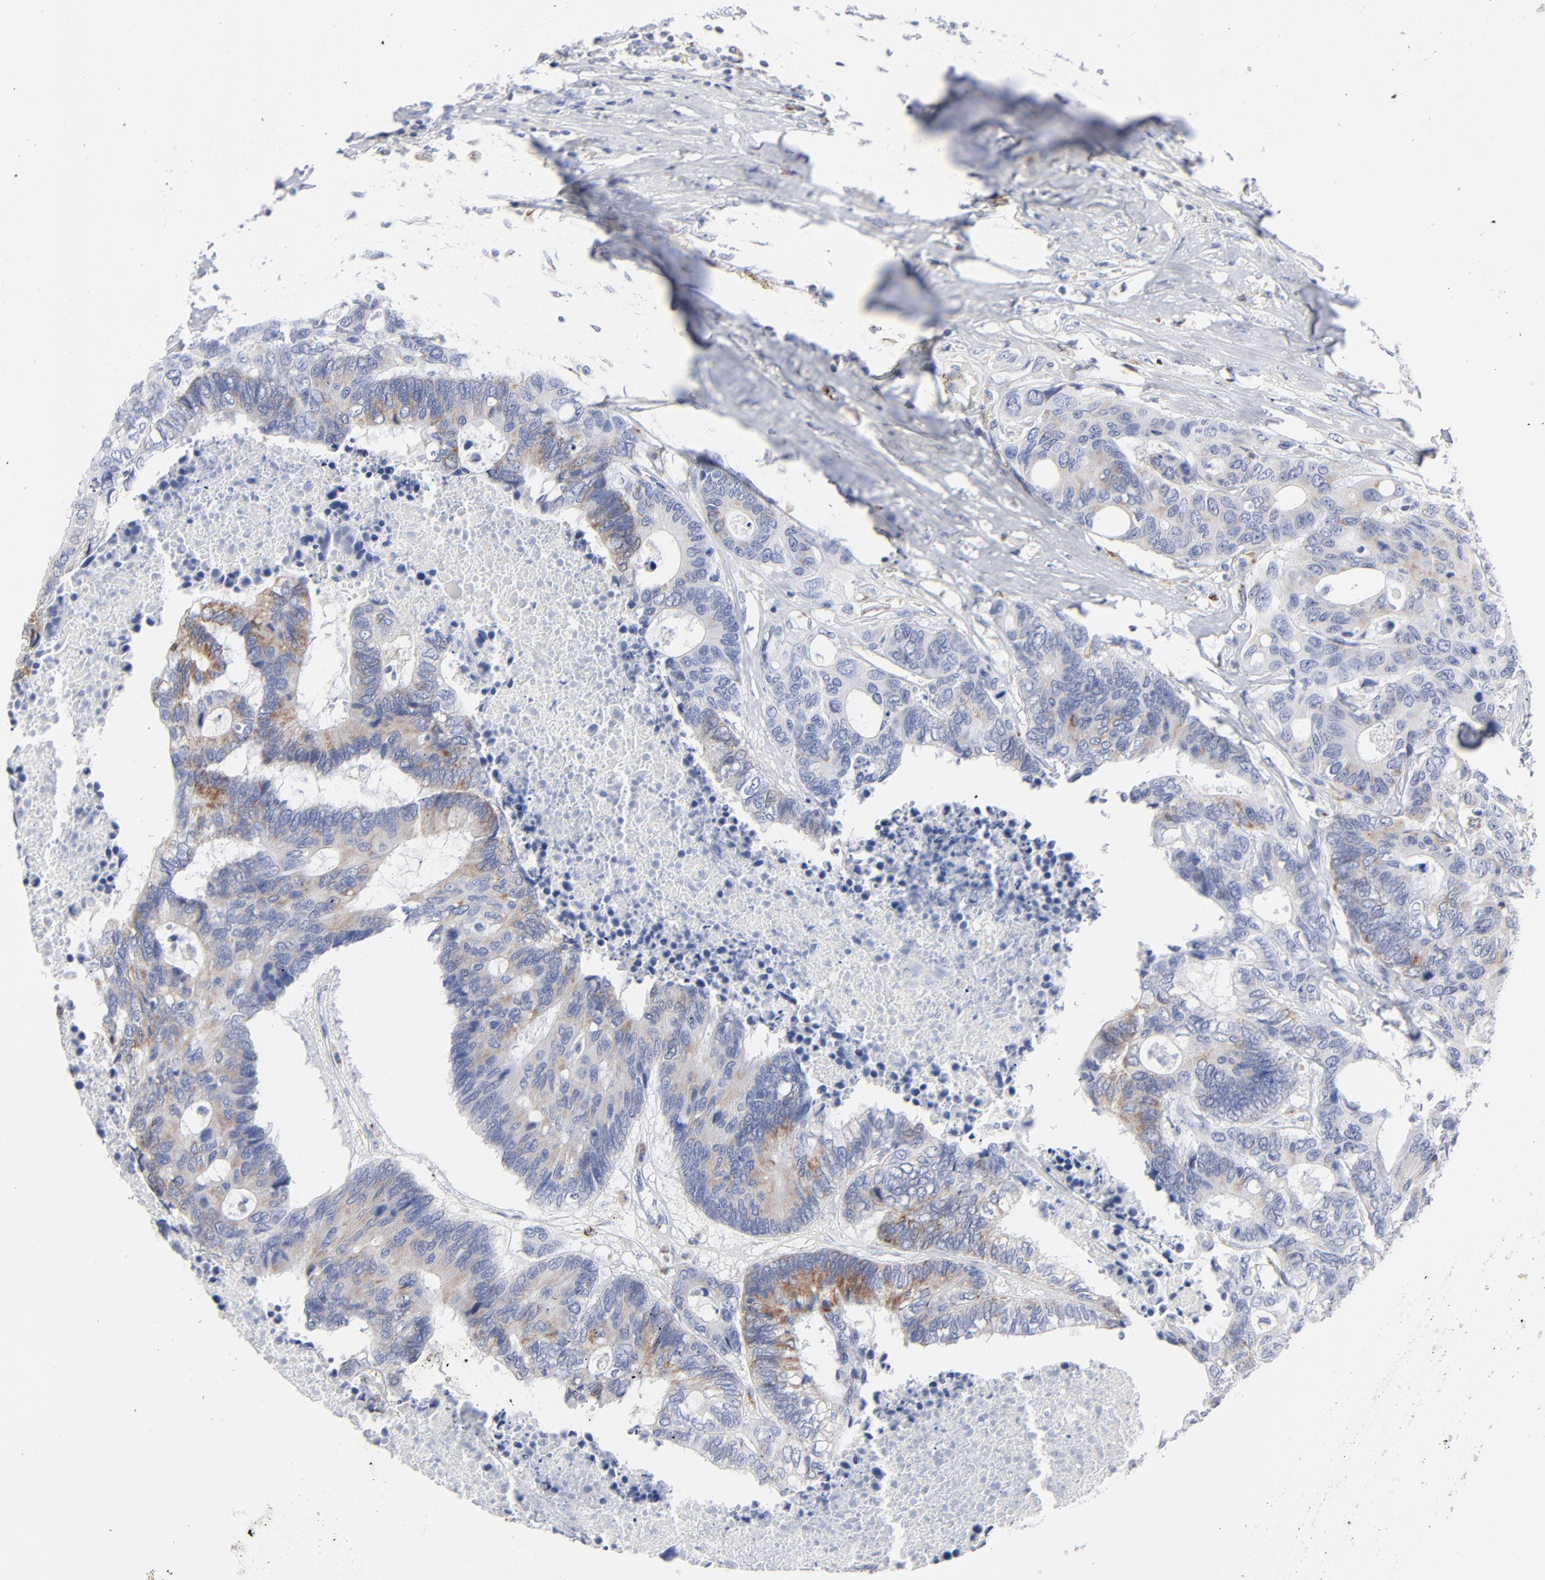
{"staining": {"intensity": "weak", "quantity": "<25%", "location": "cytoplasmic/membranous"}, "tissue": "colorectal cancer", "cell_type": "Tumor cells", "image_type": "cancer", "snomed": [{"axis": "morphology", "description": "Adenocarcinoma, NOS"}, {"axis": "topography", "description": "Rectum"}], "caption": "The immunohistochemistry photomicrograph has no significant expression in tumor cells of colorectal cancer (adenocarcinoma) tissue. (Brightfield microscopy of DAB immunohistochemistry (IHC) at high magnification).", "gene": "CHCHD10", "patient": {"sex": "male", "age": 55}}